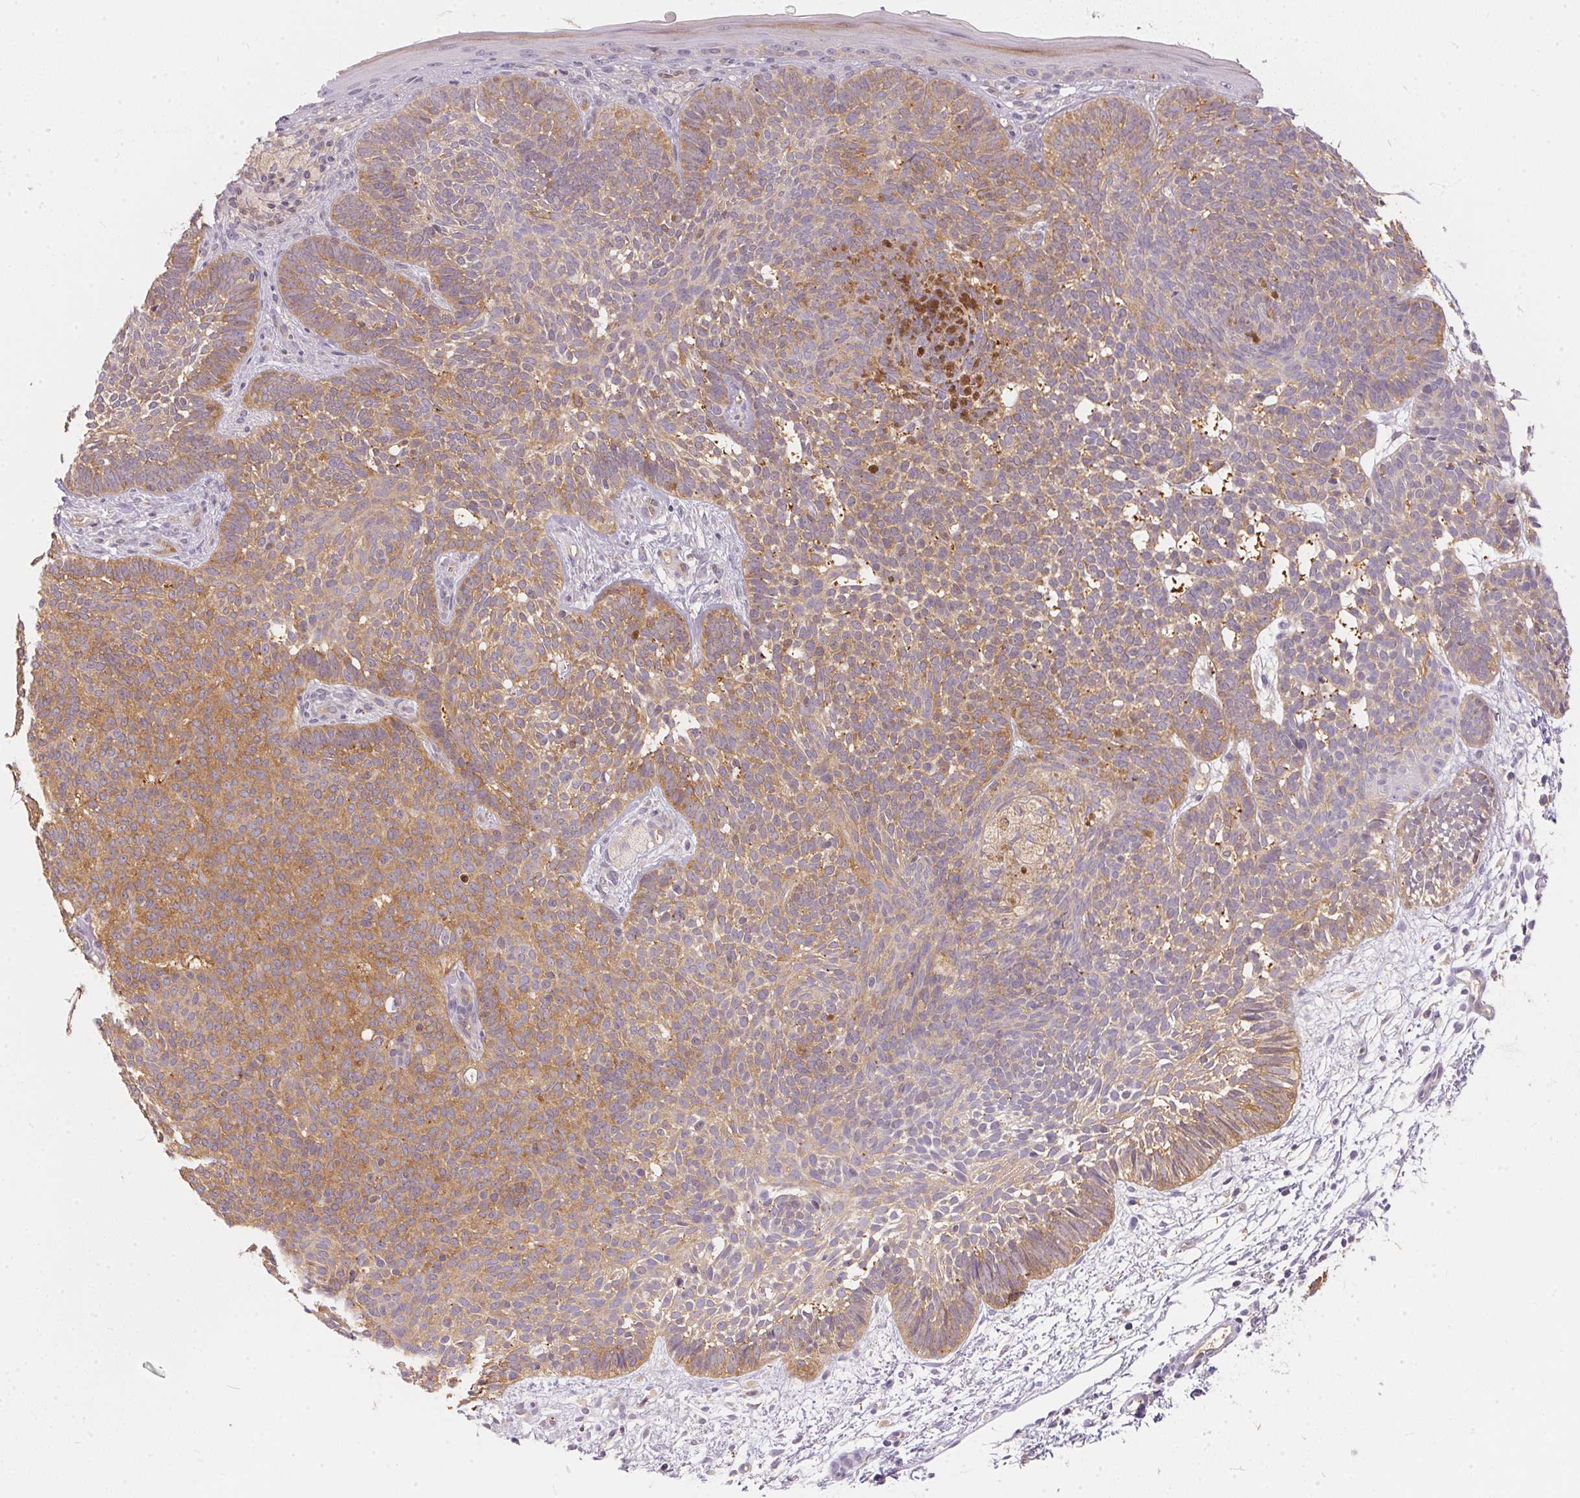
{"staining": {"intensity": "moderate", "quantity": ">75%", "location": "cytoplasmic/membranous"}, "tissue": "skin cancer", "cell_type": "Tumor cells", "image_type": "cancer", "snomed": [{"axis": "morphology", "description": "Basal cell carcinoma"}, {"axis": "topography", "description": "Skin"}], "caption": "A micrograph of skin basal cell carcinoma stained for a protein exhibits moderate cytoplasmic/membranous brown staining in tumor cells. (brown staining indicates protein expression, while blue staining denotes nuclei).", "gene": "BLMH", "patient": {"sex": "female", "age": 85}}